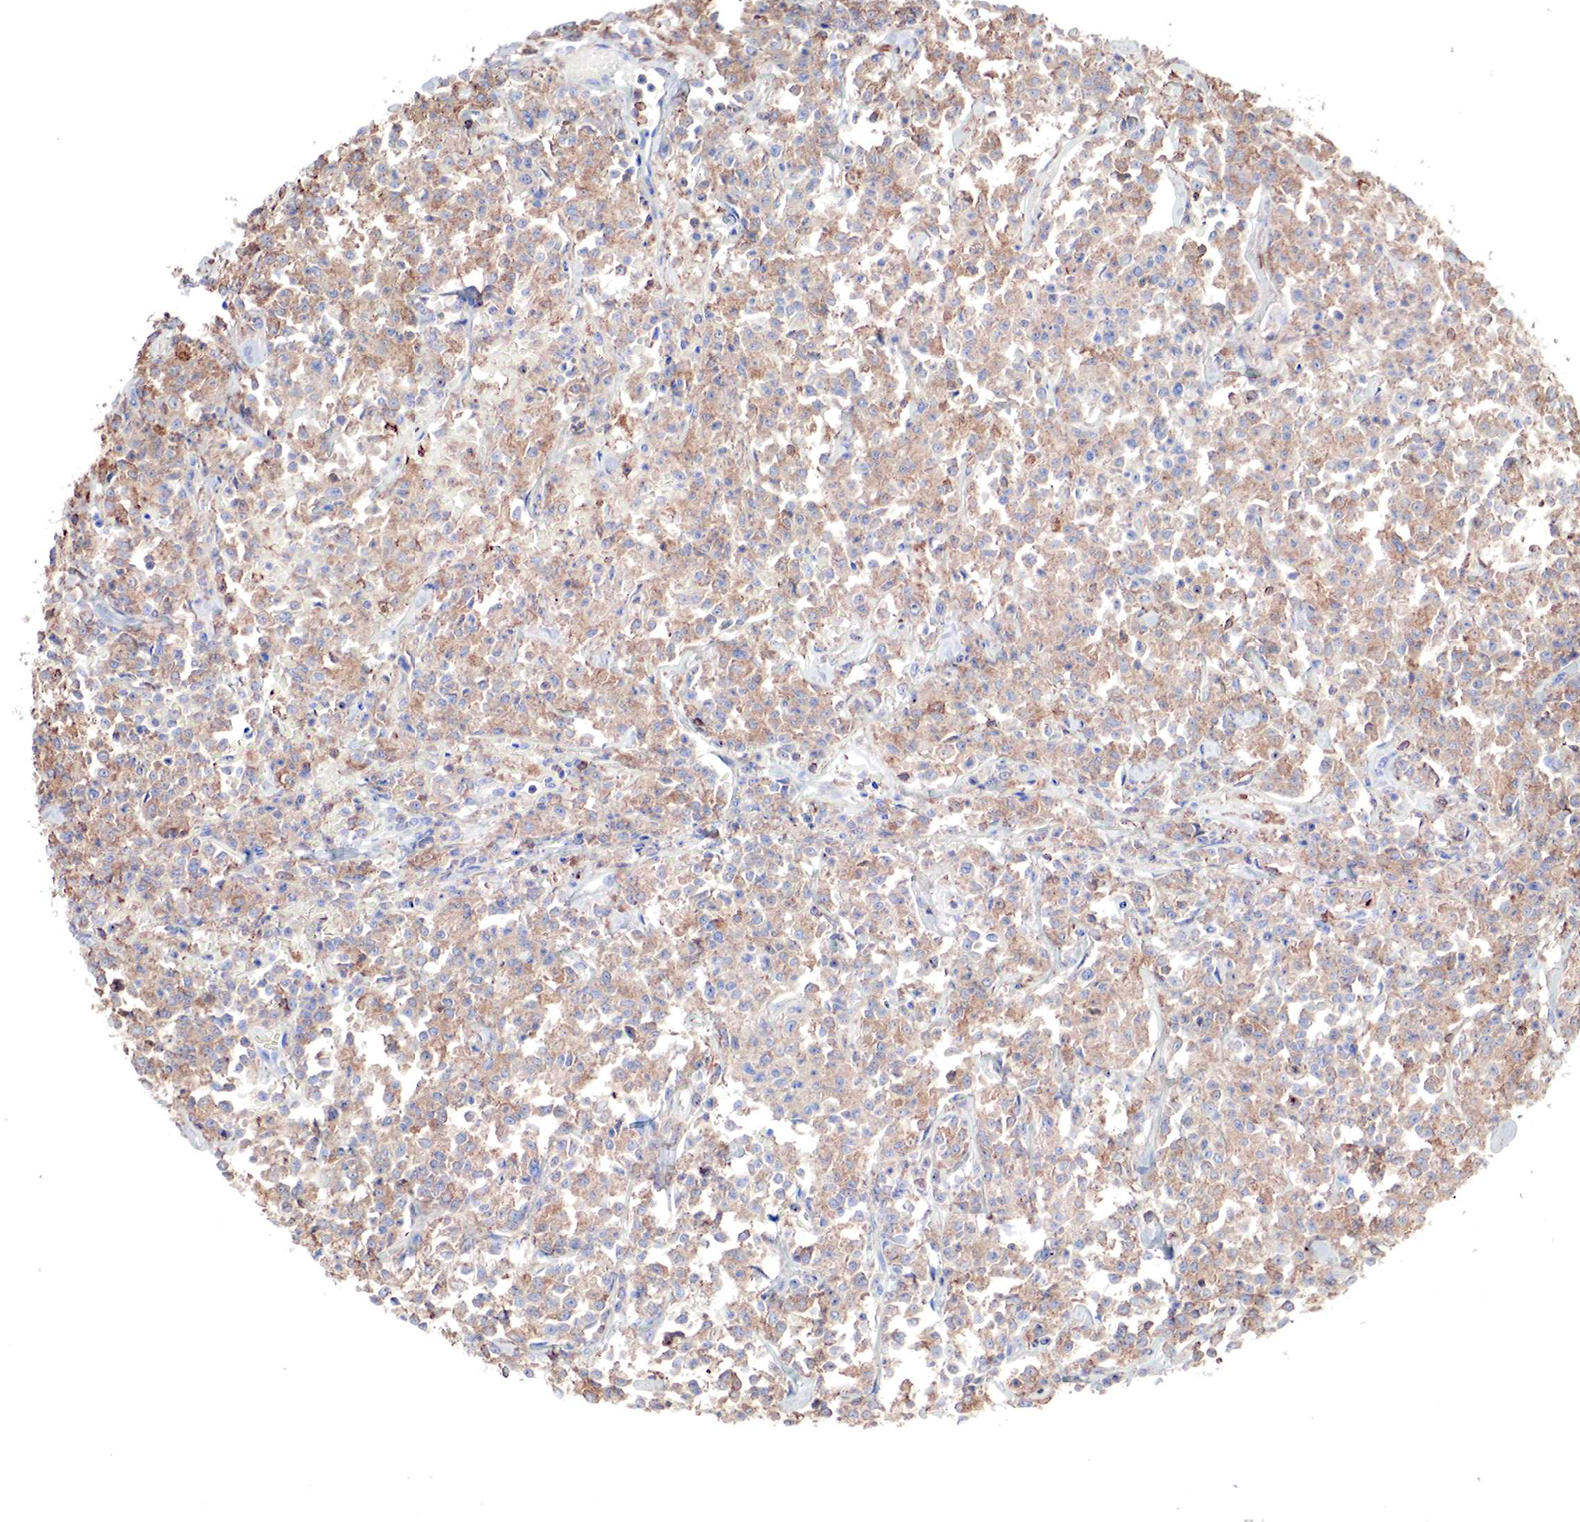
{"staining": {"intensity": "moderate", "quantity": ">75%", "location": "cytoplasmic/membranous"}, "tissue": "lymphoma", "cell_type": "Tumor cells", "image_type": "cancer", "snomed": [{"axis": "morphology", "description": "Malignant lymphoma, non-Hodgkin's type, Low grade"}, {"axis": "topography", "description": "Small intestine"}], "caption": "Malignant lymphoma, non-Hodgkin's type (low-grade) tissue reveals moderate cytoplasmic/membranous staining in approximately >75% of tumor cells, visualized by immunohistochemistry.", "gene": "G6PD", "patient": {"sex": "female", "age": 59}}